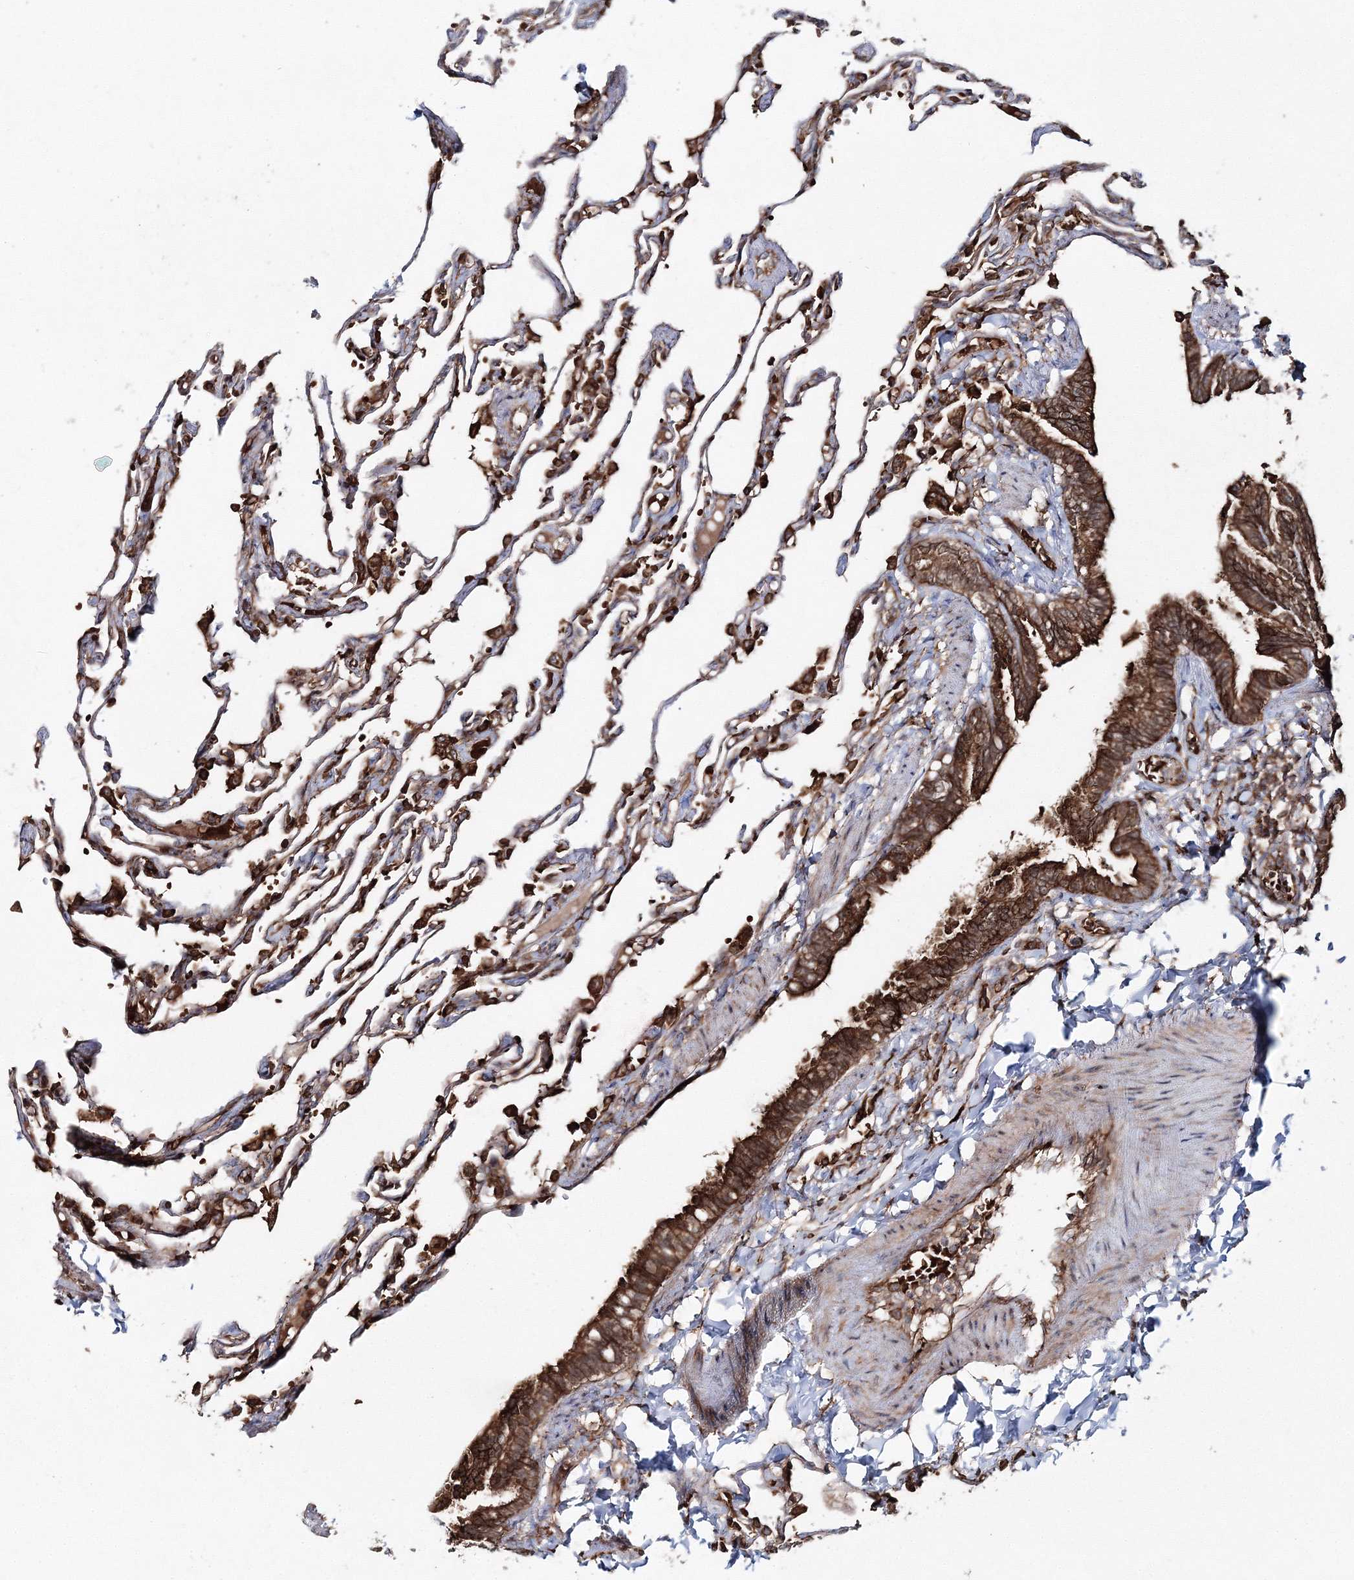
{"staining": {"intensity": "moderate", "quantity": ">75%", "location": "cytoplasmic/membranous,nuclear"}, "tissue": "lung", "cell_type": "Alveolar cells", "image_type": "normal", "snomed": [{"axis": "morphology", "description": "Normal tissue, NOS"}, {"axis": "topography", "description": "Lung"}], "caption": "The histopathology image displays staining of benign lung, revealing moderate cytoplasmic/membranous,nuclear protein staining (brown color) within alveolar cells.", "gene": "PCBD2", "patient": {"sex": "male", "age": 21}}